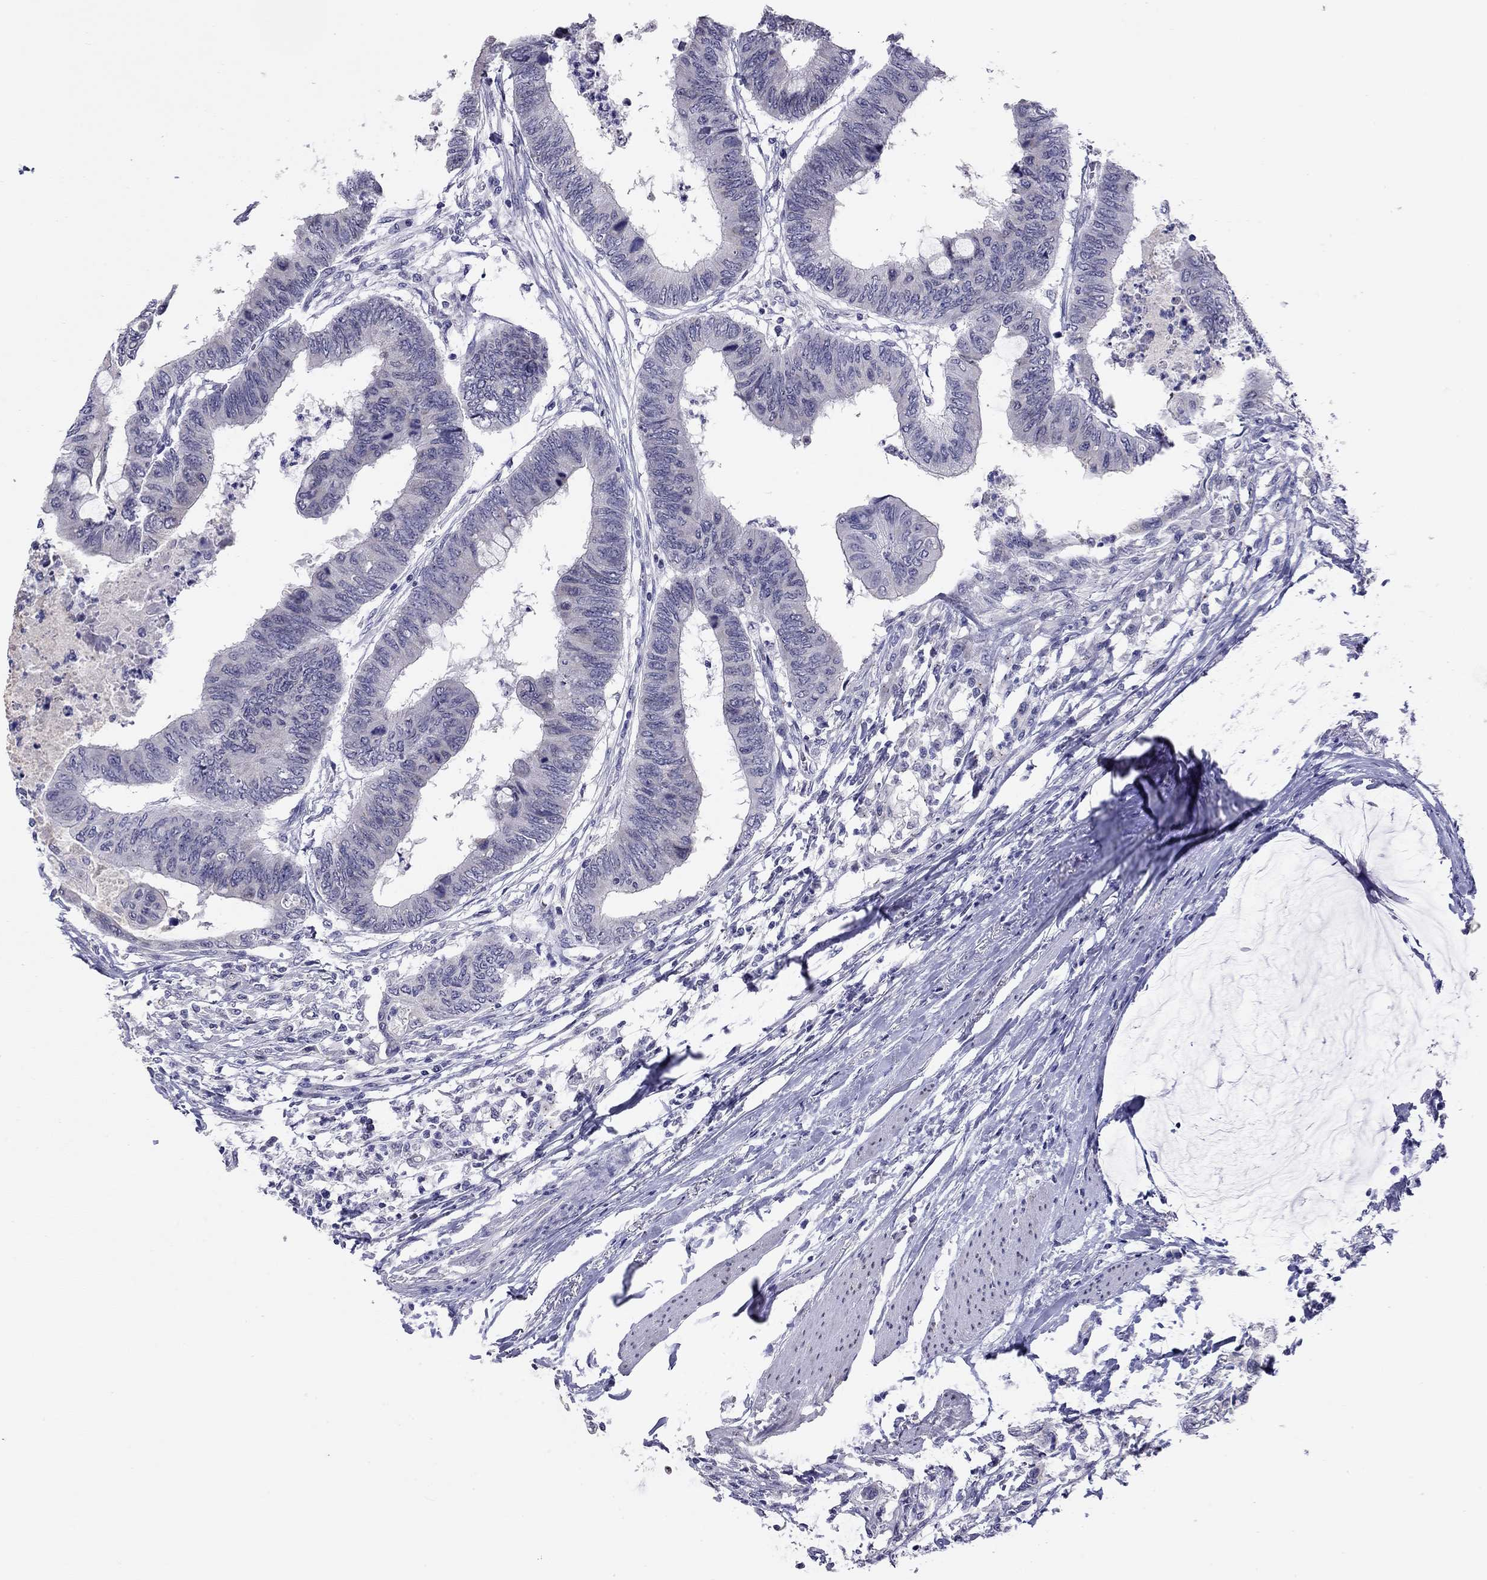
{"staining": {"intensity": "negative", "quantity": "none", "location": "none"}, "tissue": "colorectal cancer", "cell_type": "Tumor cells", "image_type": "cancer", "snomed": [{"axis": "morphology", "description": "Normal tissue, NOS"}, {"axis": "morphology", "description": "Adenocarcinoma, NOS"}, {"axis": "topography", "description": "Rectum"}, {"axis": "topography", "description": "Peripheral nerve tissue"}], "caption": "Adenocarcinoma (colorectal) stained for a protein using IHC exhibits no staining tumor cells.", "gene": "ARMC12", "patient": {"sex": "male", "age": 92}}